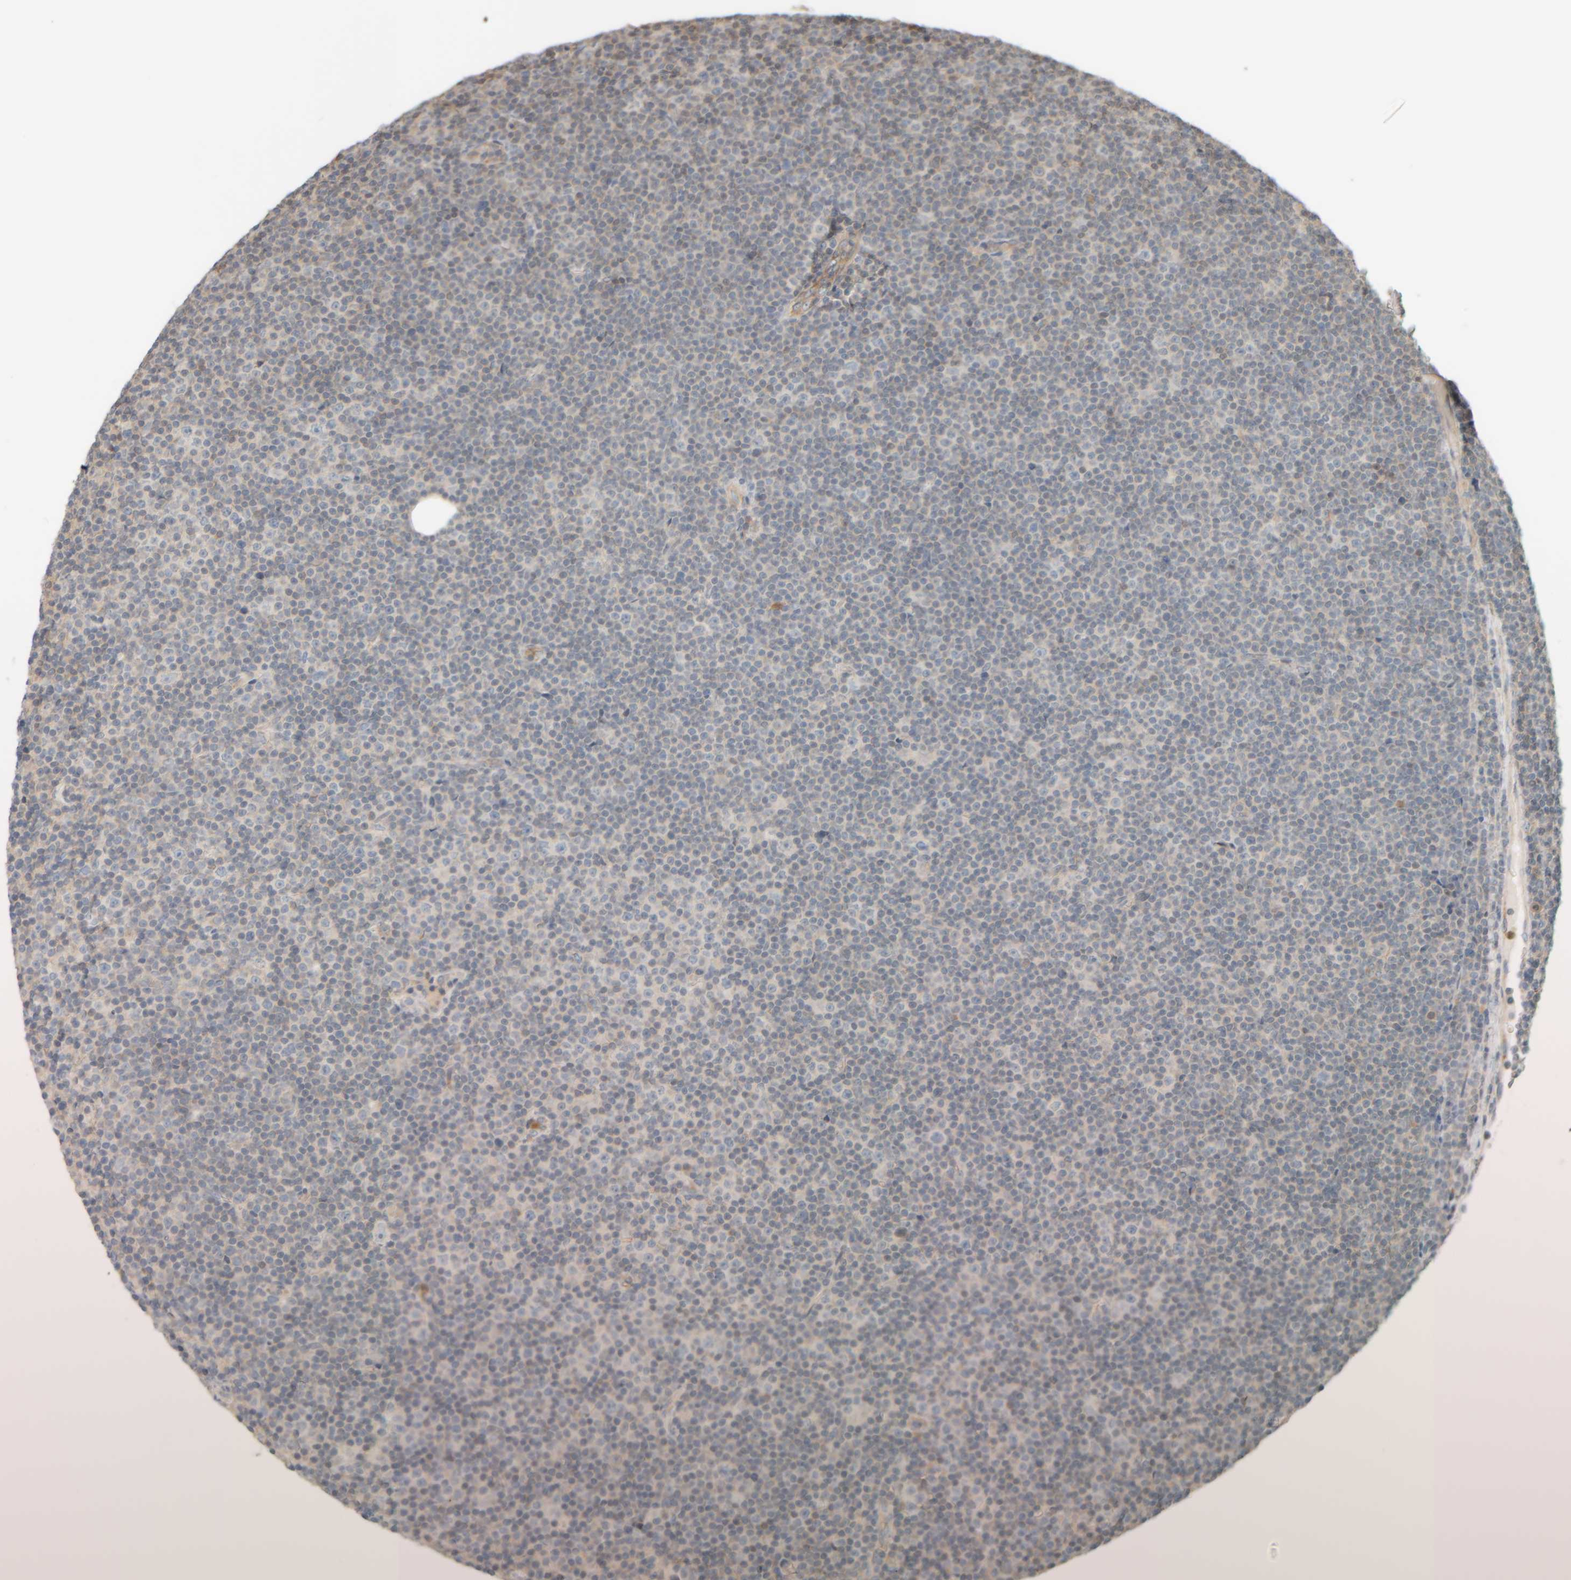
{"staining": {"intensity": "negative", "quantity": "none", "location": "none"}, "tissue": "lymphoma", "cell_type": "Tumor cells", "image_type": "cancer", "snomed": [{"axis": "morphology", "description": "Malignant lymphoma, non-Hodgkin's type, Low grade"}, {"axis": "topography", "description": "Lymph node"}], "caption": "Tumor cells show no significant positivity in lymphoma.", "gene": "PTGES3L-AARSD1", "patient": {"sex": "female", "age": 67}}